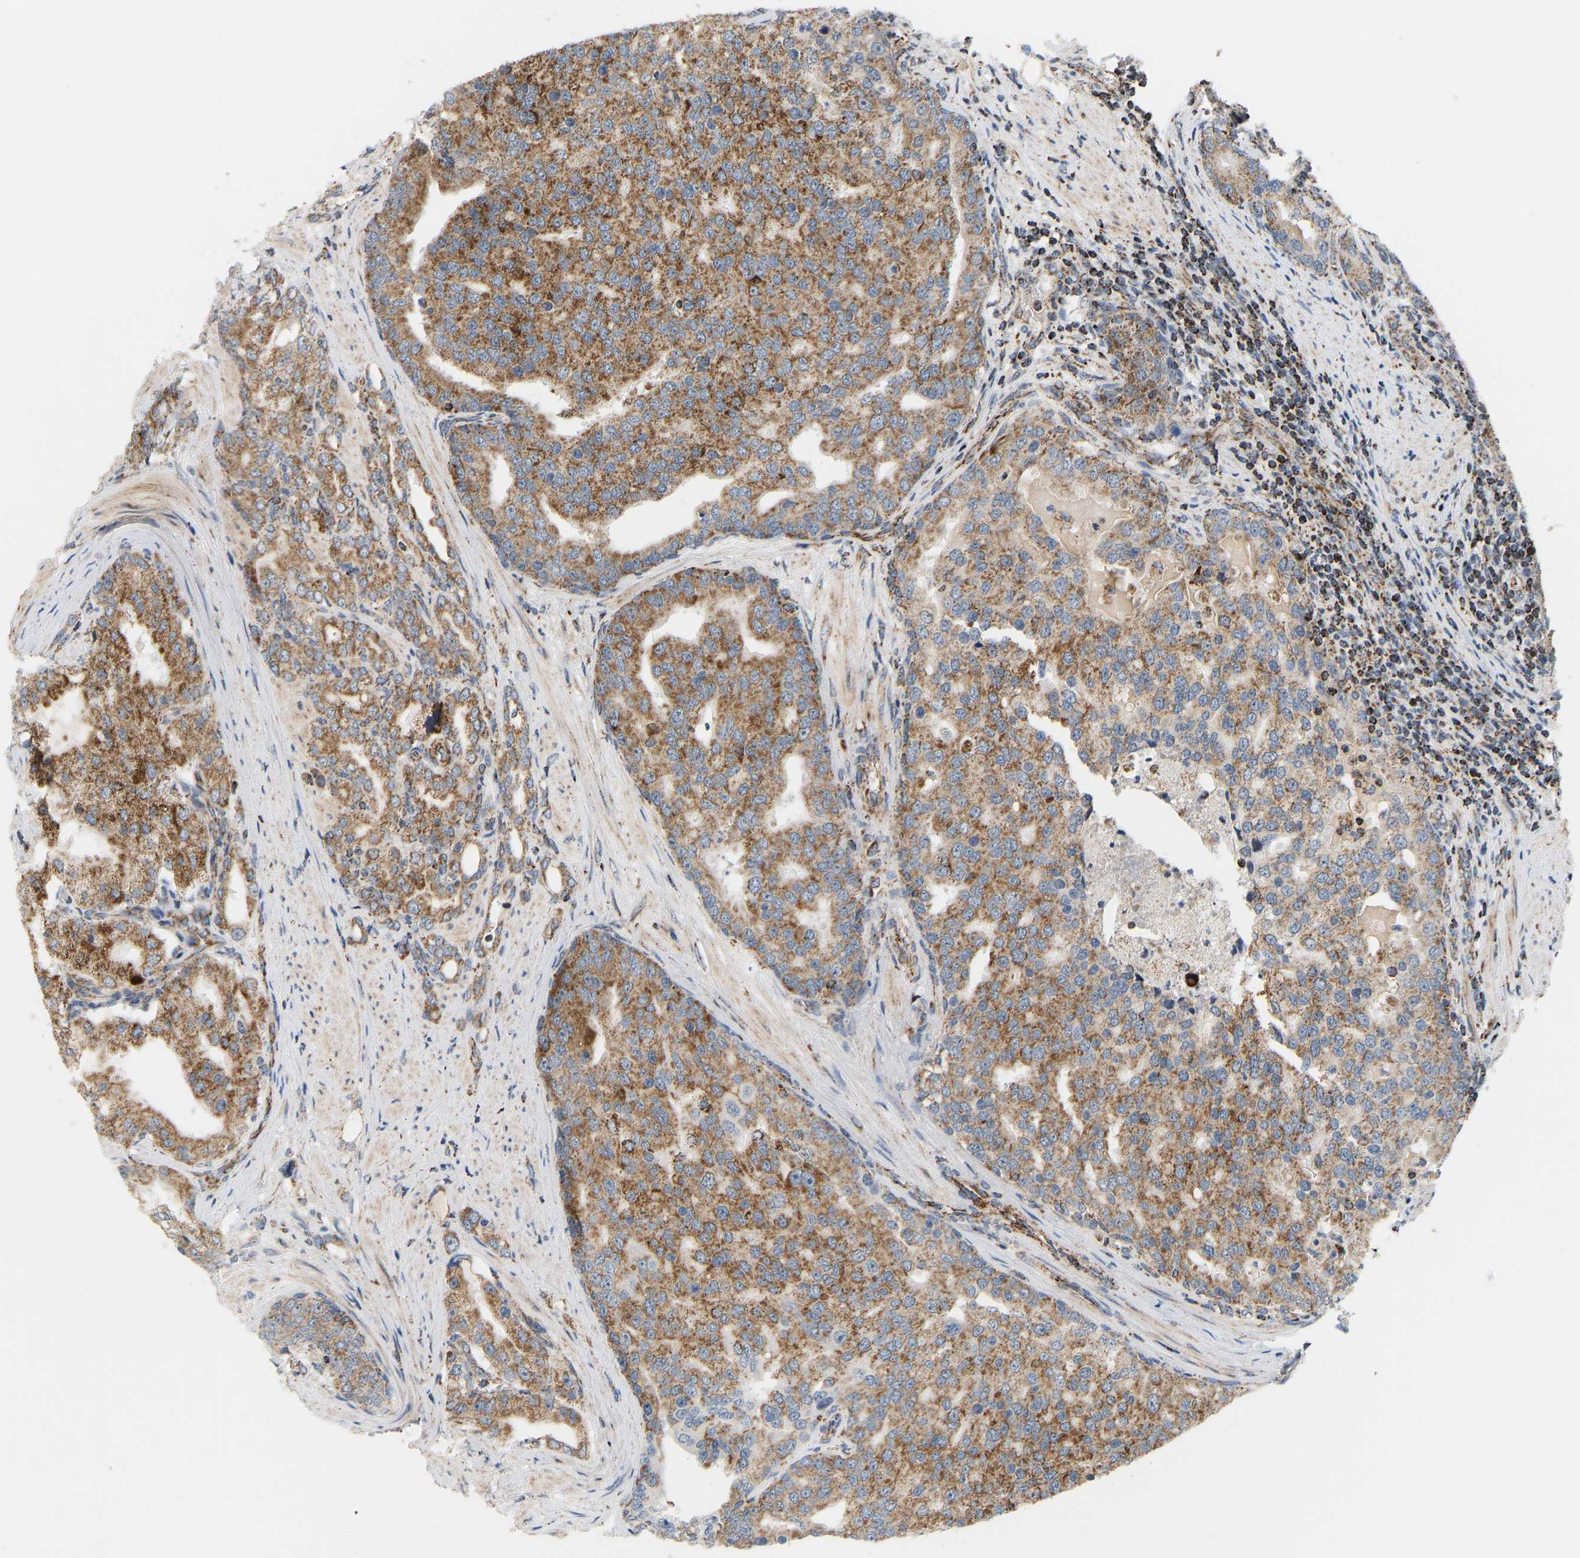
{"staining": {"intensity": "moderate", "quantity": ">75%", "location": "cytoplasmic/membranous"}, "tissue": "prostate cancer", "cell_type": "Tumor cells", "image_type": "cancer", "snomed": [{"axis": "morphology", "description": "Adenocarcinoma, High grade"}, {"axis": "topography", "description": "Prostate"}], "caption": "Protein expression analysis of human adenocarcinoma (high-grade) (prostate) reveals moderate cytoplasmic/membranous positivity in approximately >75% of tumor cells.", "gene": "GPSM2", "patient": {"sex": "male", "age": 50}}